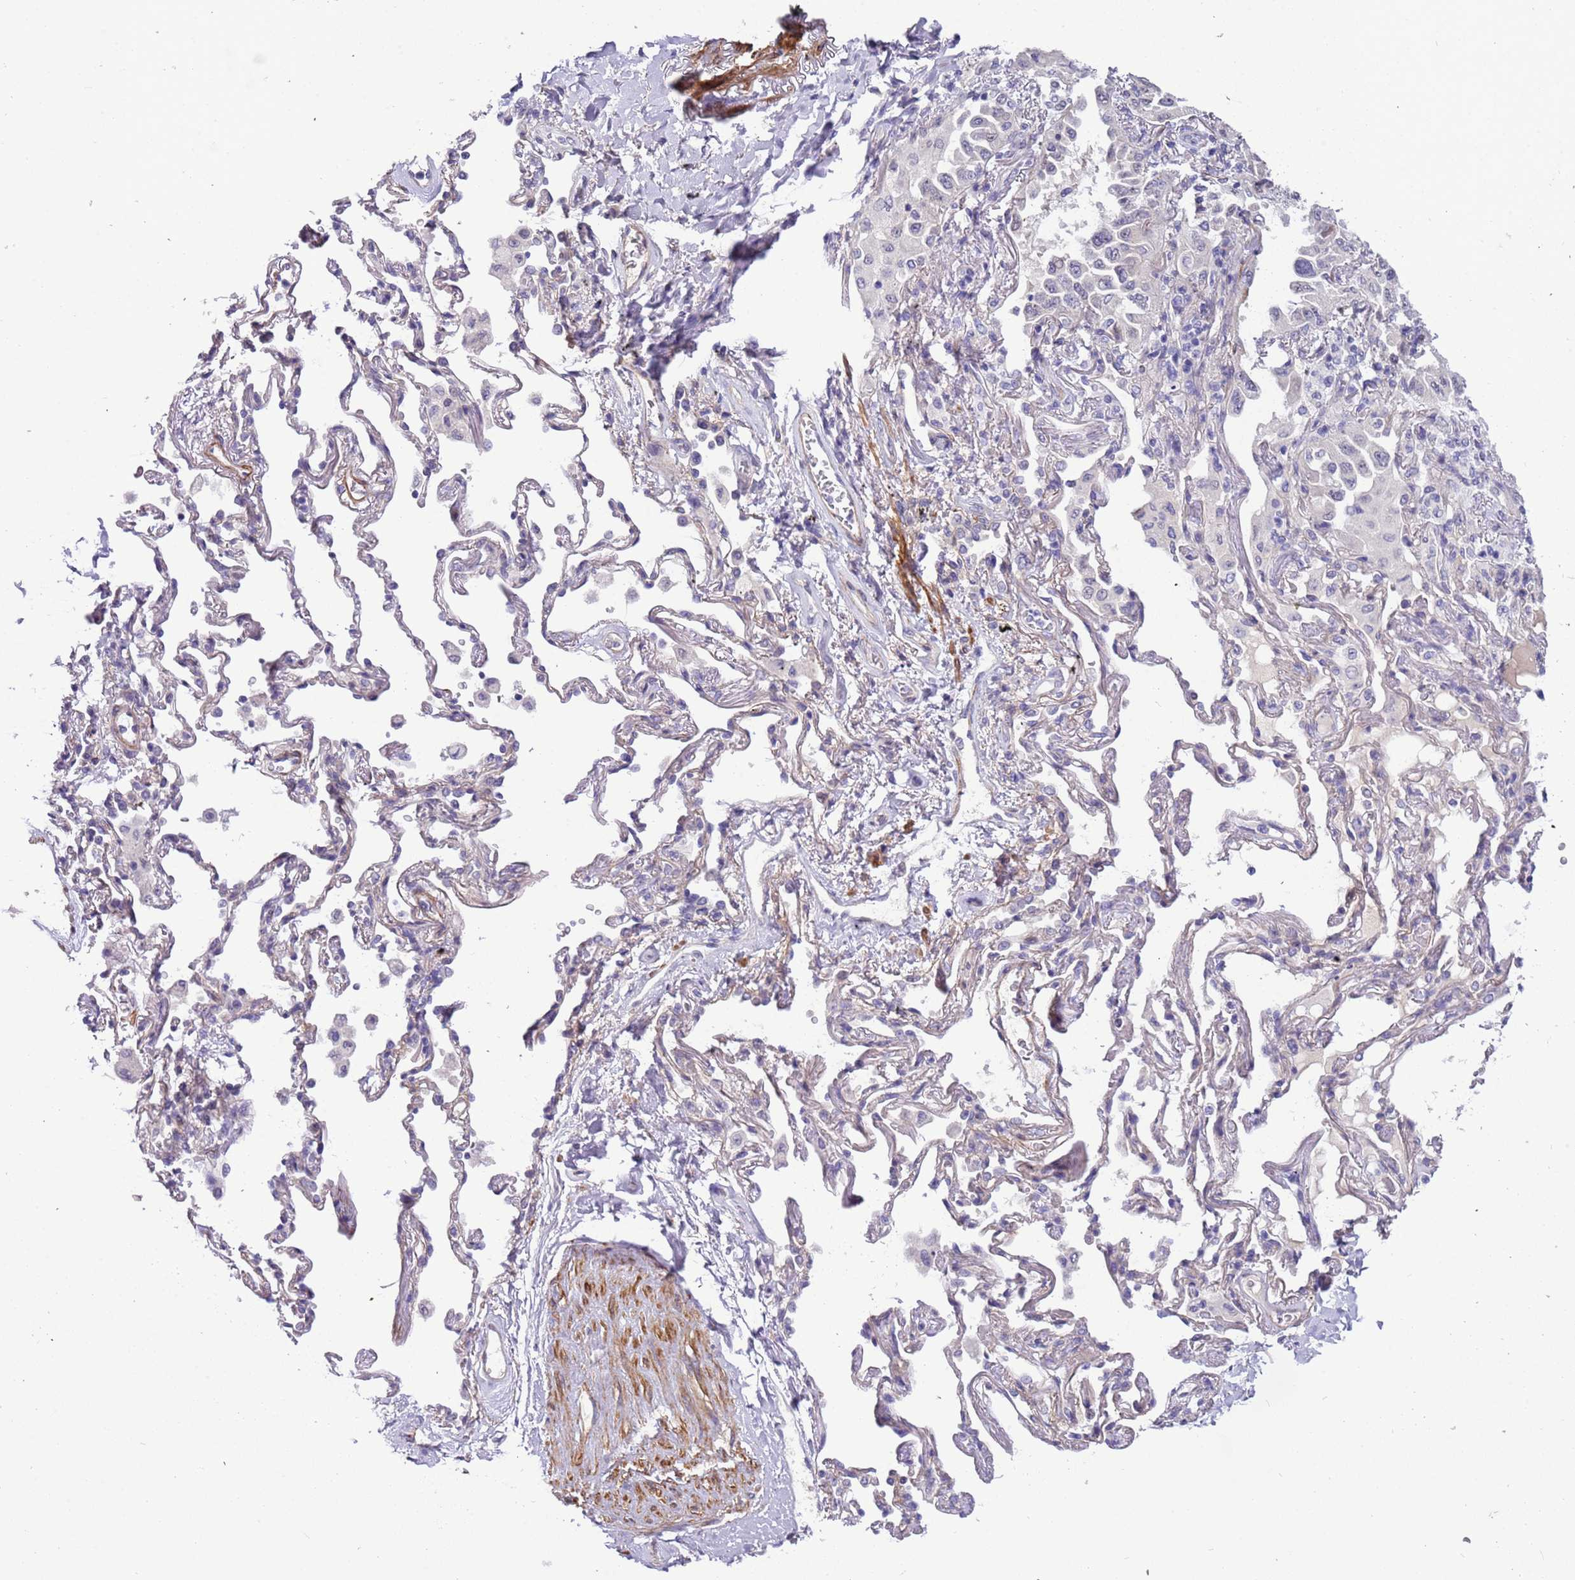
{"staining": {"intensity": "negative", "quantity": "none", "location": "none"}, "tissue": "lung cancer", "cell_type": "Tumor cells", "image_type": "cancer", "snomed": [{"axis": "morphology", "description": "Adenocarcinoma, NOS"}, {"axis": "topography", "description": "Lung"}], "caption": "High power microscopy micrograph of an IHC micrograph of lung cancer (adenocarcinoma), revealing no significant expression in tumor cells.", "gene": "PLEKHH1", "patient": {"sex": "female", "age": 69}}